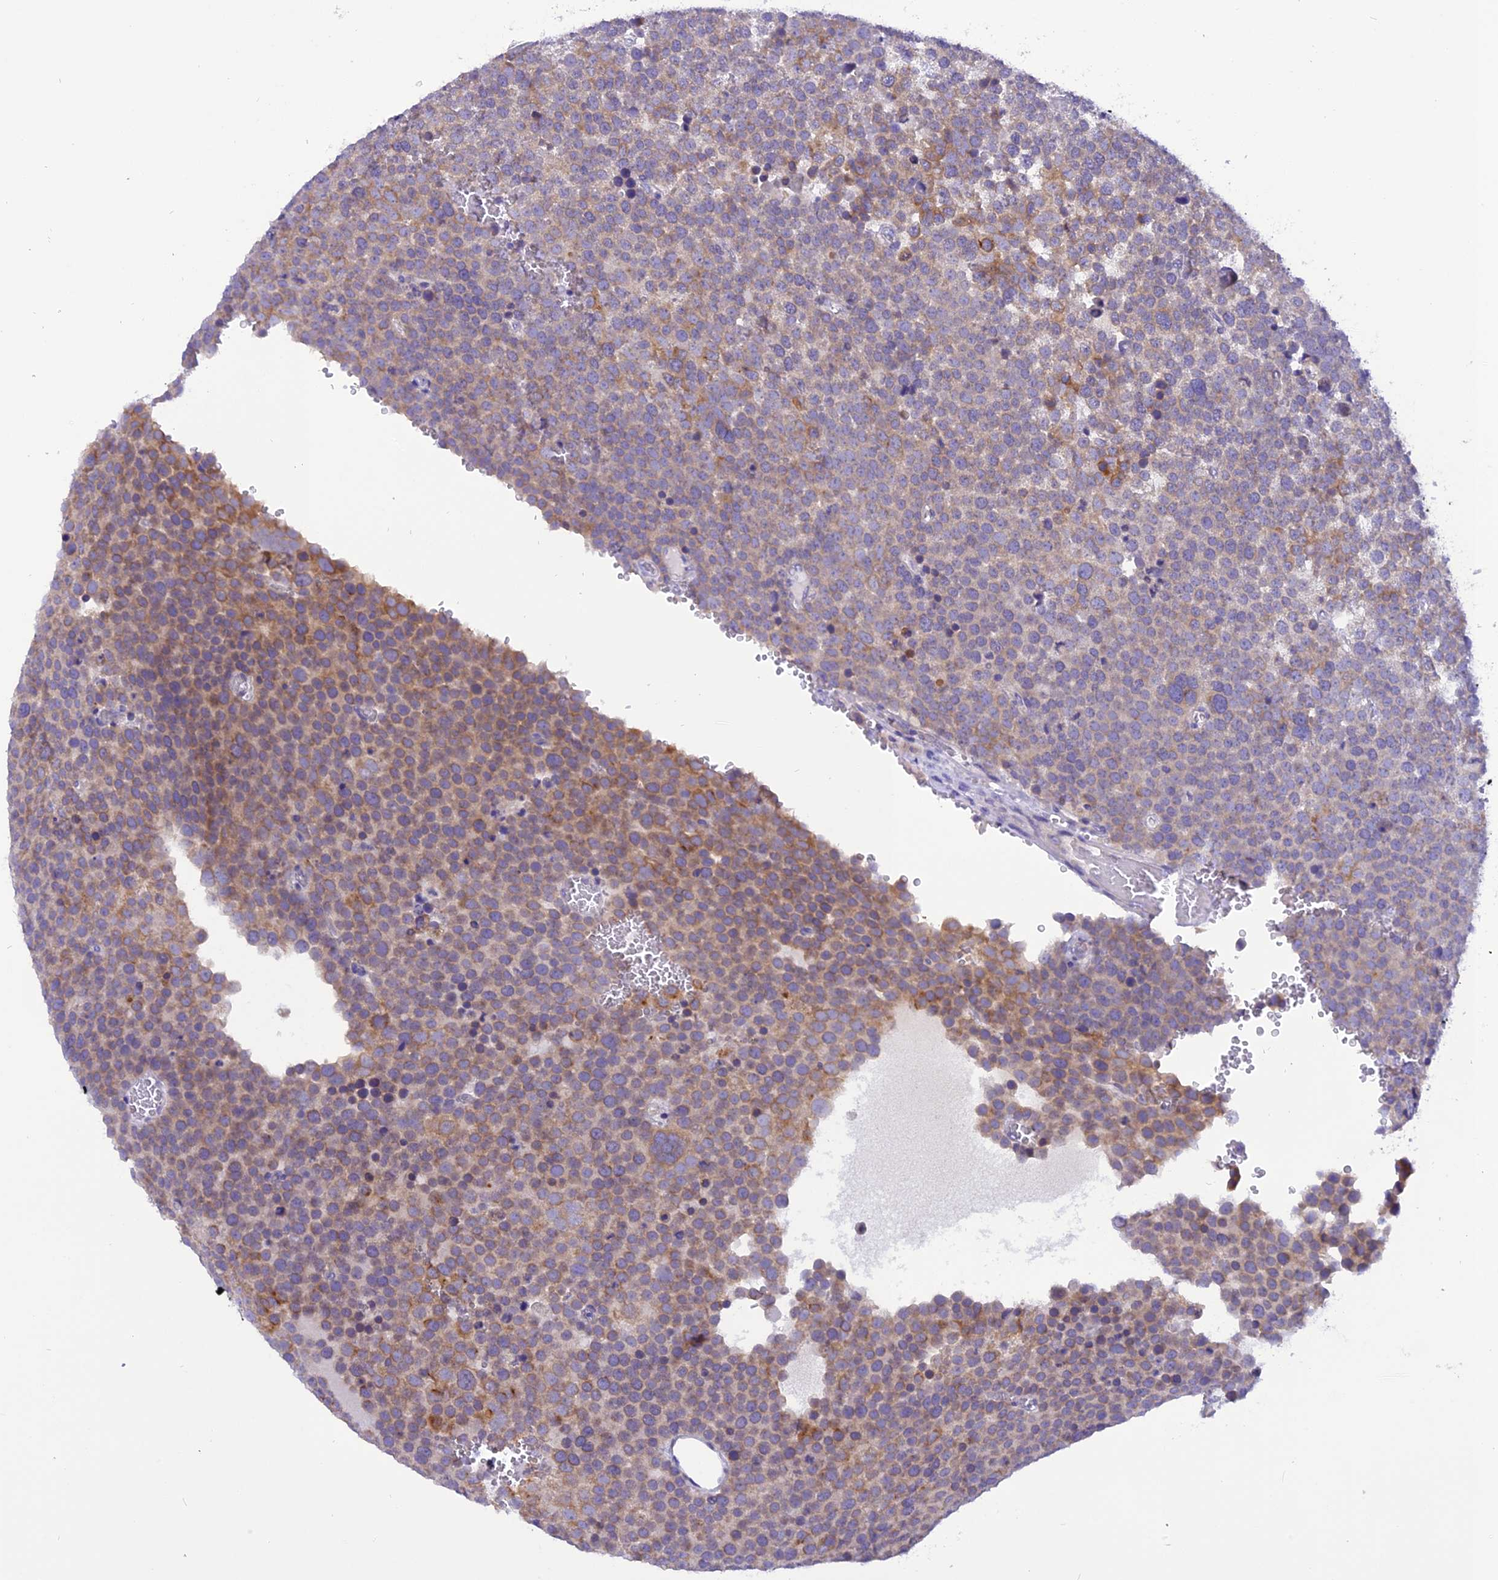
{"staining": {"intensity": "moderate", "quantity": "25%-75%", "location": "cytoplasmic/membranous"}, "tissue": "testis cancer", "cell_type": "Tumor cells", "image_type": "cancer", "snomed": [{"axis": "morphology", "description": "Seminoma, NOS"}, {"axis": "topography", "description": "Testis"}], "caption": "About 25%-75% of tumor cells in human testis seminoma display moderate cytoplasmic/membranous protein positivity as visualized by brown immunohistochemical staining.", "gene": "TRIM3", "patient": {"sex": "male", "age": 71}}